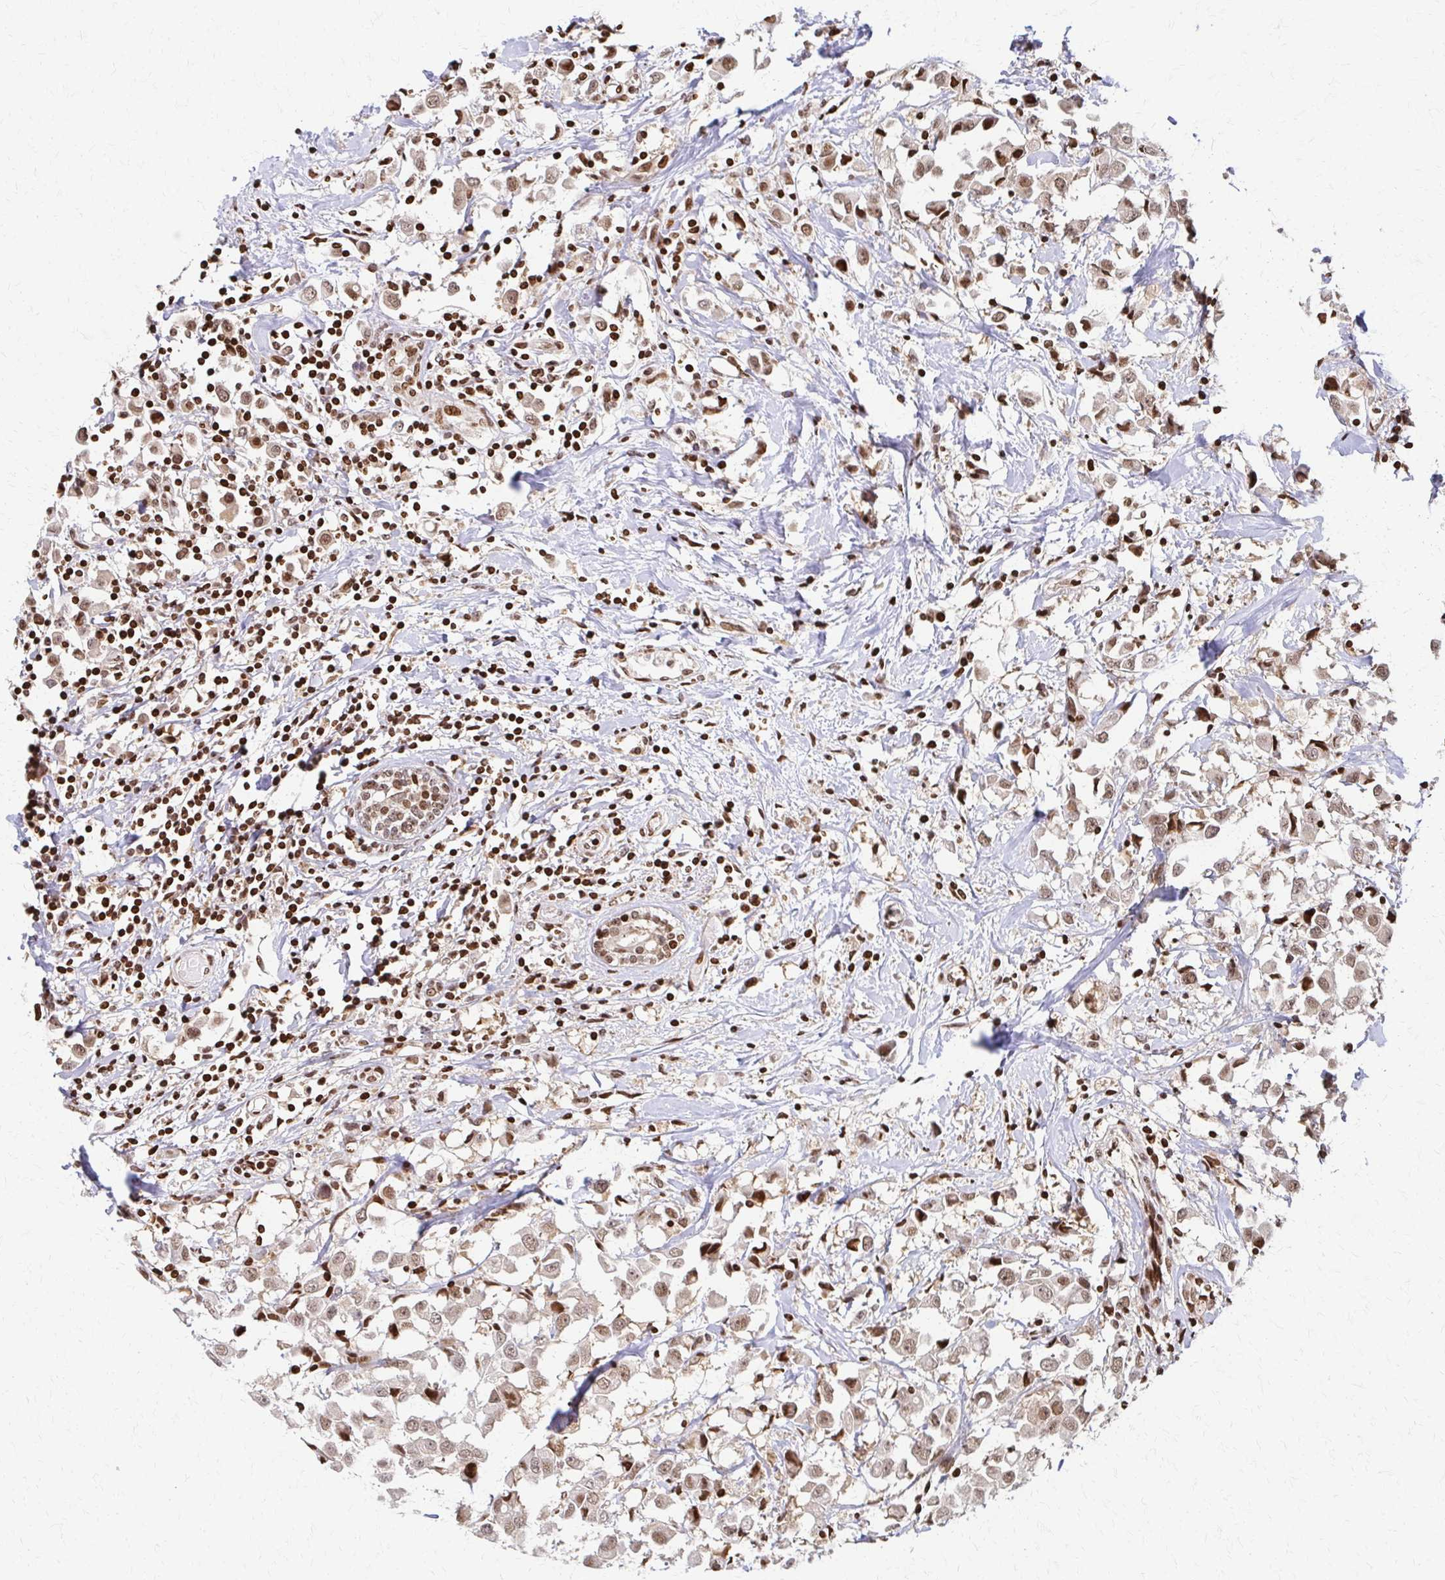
{"staining": {"intensity": "moderate", "quantity": "25%-75%", "location": "nuclear"}, "tissue": "breast cancer", "cell_type": "Tumor cells", "image_type": "cancer", "snomed": [{"axis": "morphology", "description": "Duct carcinoma"}, {"axis": "topography", "description": "Breast"}], "caption": "This photomicrograph displays immunohistochemistry staining of human breast cancer (invasive ductal carcinoma), with medium moderate nuclear expression in approximately 25%-75% of tumor cells.", "gene": "PSMD7", "patient": {"sex": "female", "age": 61}}